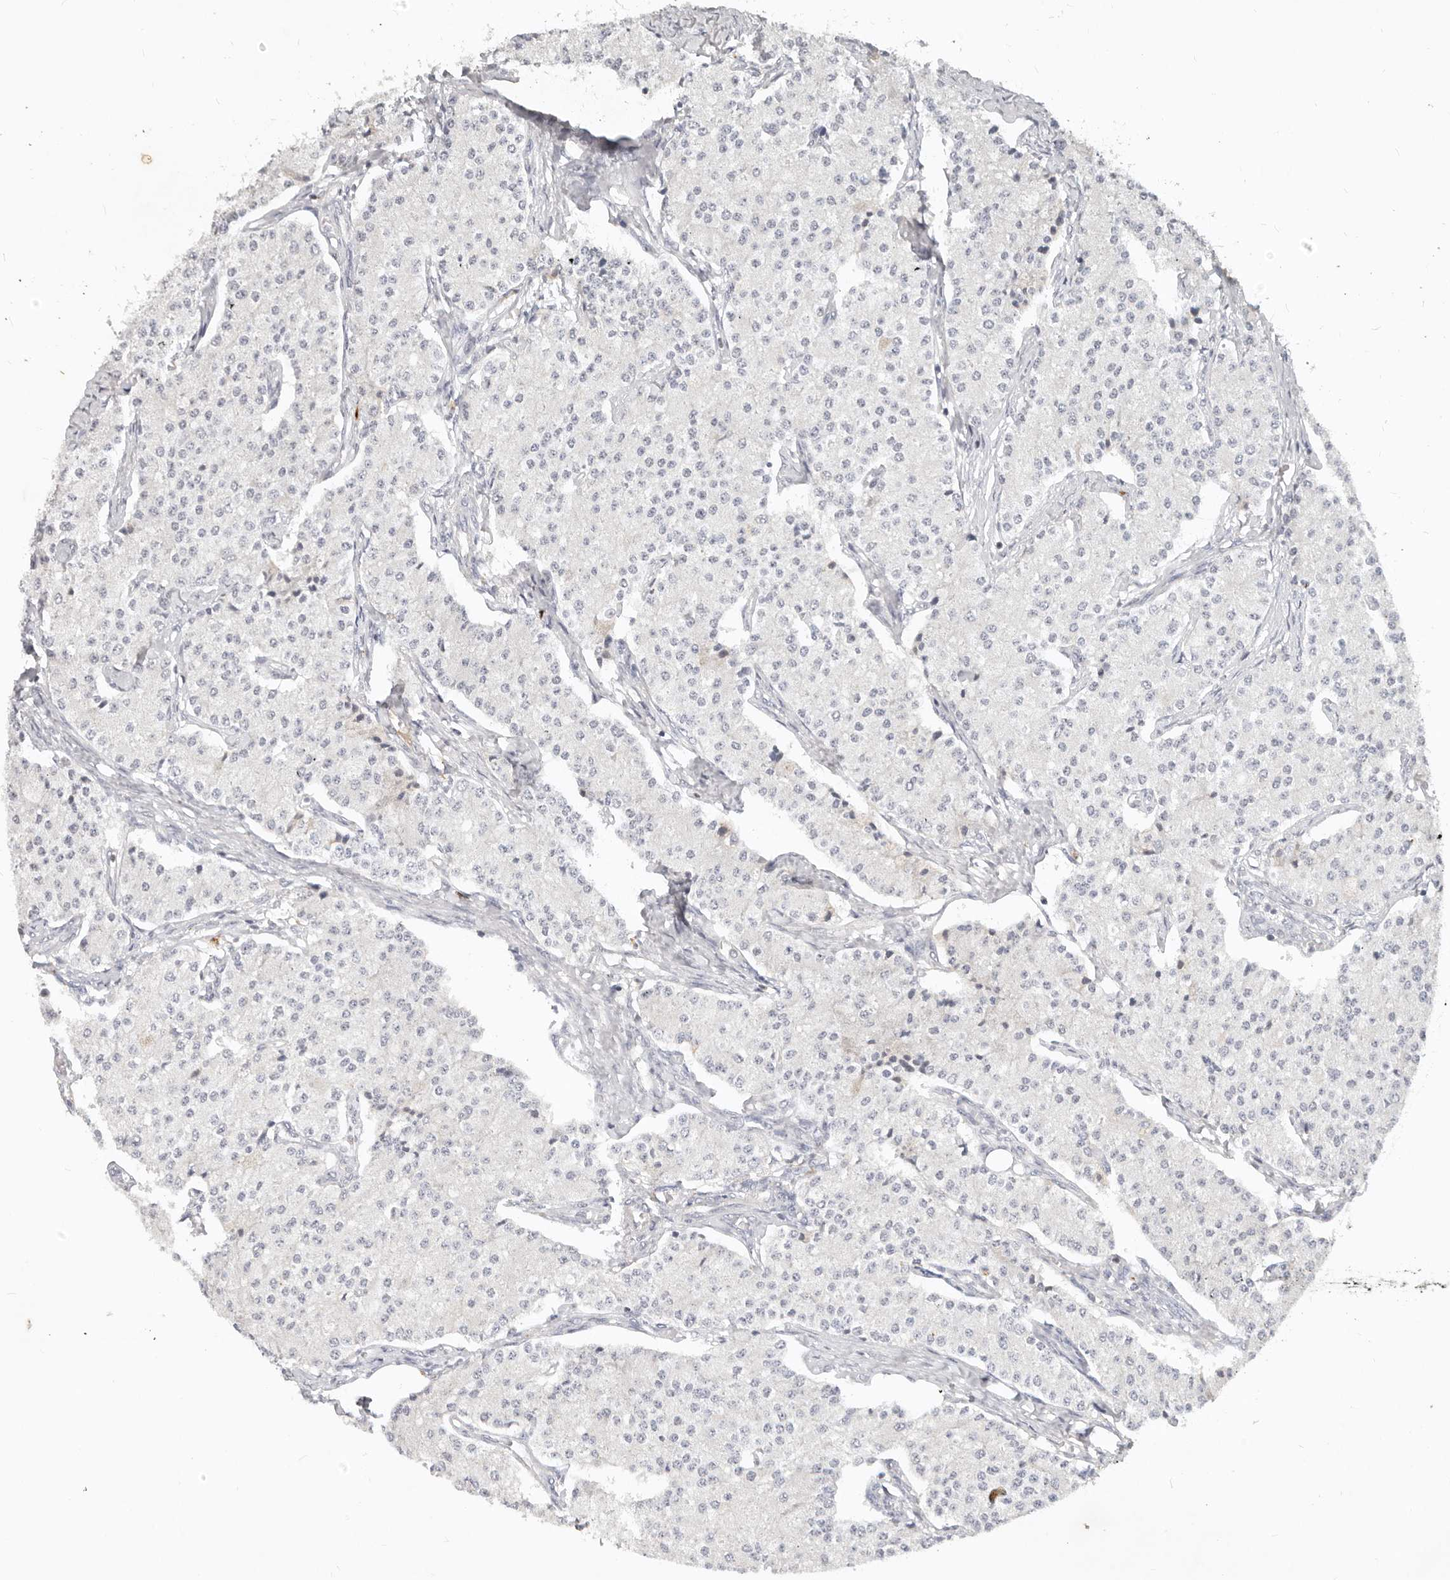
{"staining": {"intensity": "negative", "quantity": "none", "location": "none"}, "tissue": "carcinoid", "cell_type": "Tumor cells", "image_type": "cancer", "snomed": [{"axis": "morphology", "description": "Carcinoid, malignant, NOS"}, {"axis": "topography", "description": "Colon"}], "caption": "There is no significant positivity in tumor cells of malignant carcinoid.", "gene": "USP49", "patient": {"sex": "female", "age": 52}}